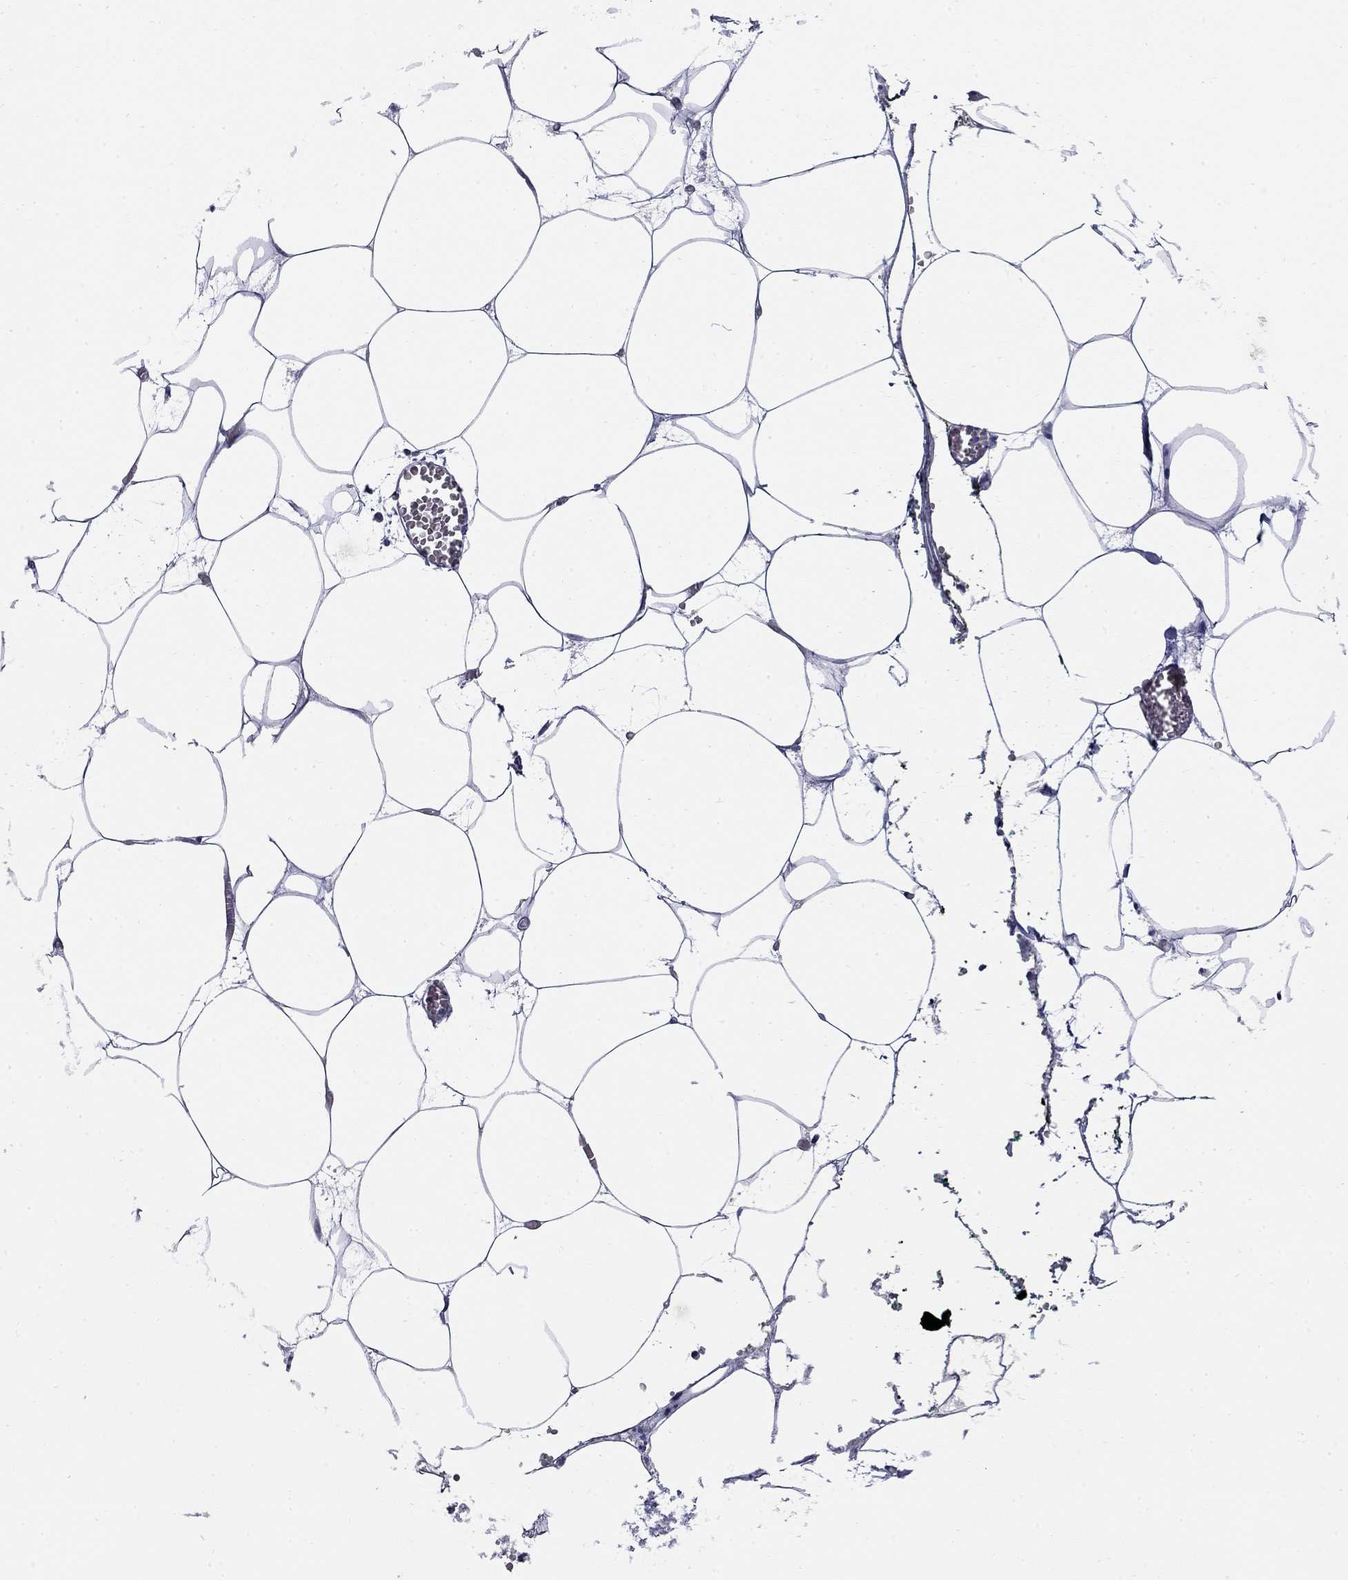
{"staining": {"intensity": "negative", "quantity": "none", "location": "none"}, "tissue": "adipose tissue", "cell_type": "Adipocytes", "image_type": "normal", "snomed": [{"axis": "morphology", "description": "Normal tissue, NOS"}, {"axis": "topography", "description": "Adipose tissue"}, {"axis": "topography", "description": "Pancreas"}, {"axis": "topography", "description": "Peripheral nerve tissue"}], "caption": "IHC image of normal adipose tissue: human adipose tissue stained with DAB (3,3'-diaminobenzidine) exhibits no significant protein positivity in adipocytes.", "gene": "HTR4", "patient": {"sex": "female", "age": 58}}